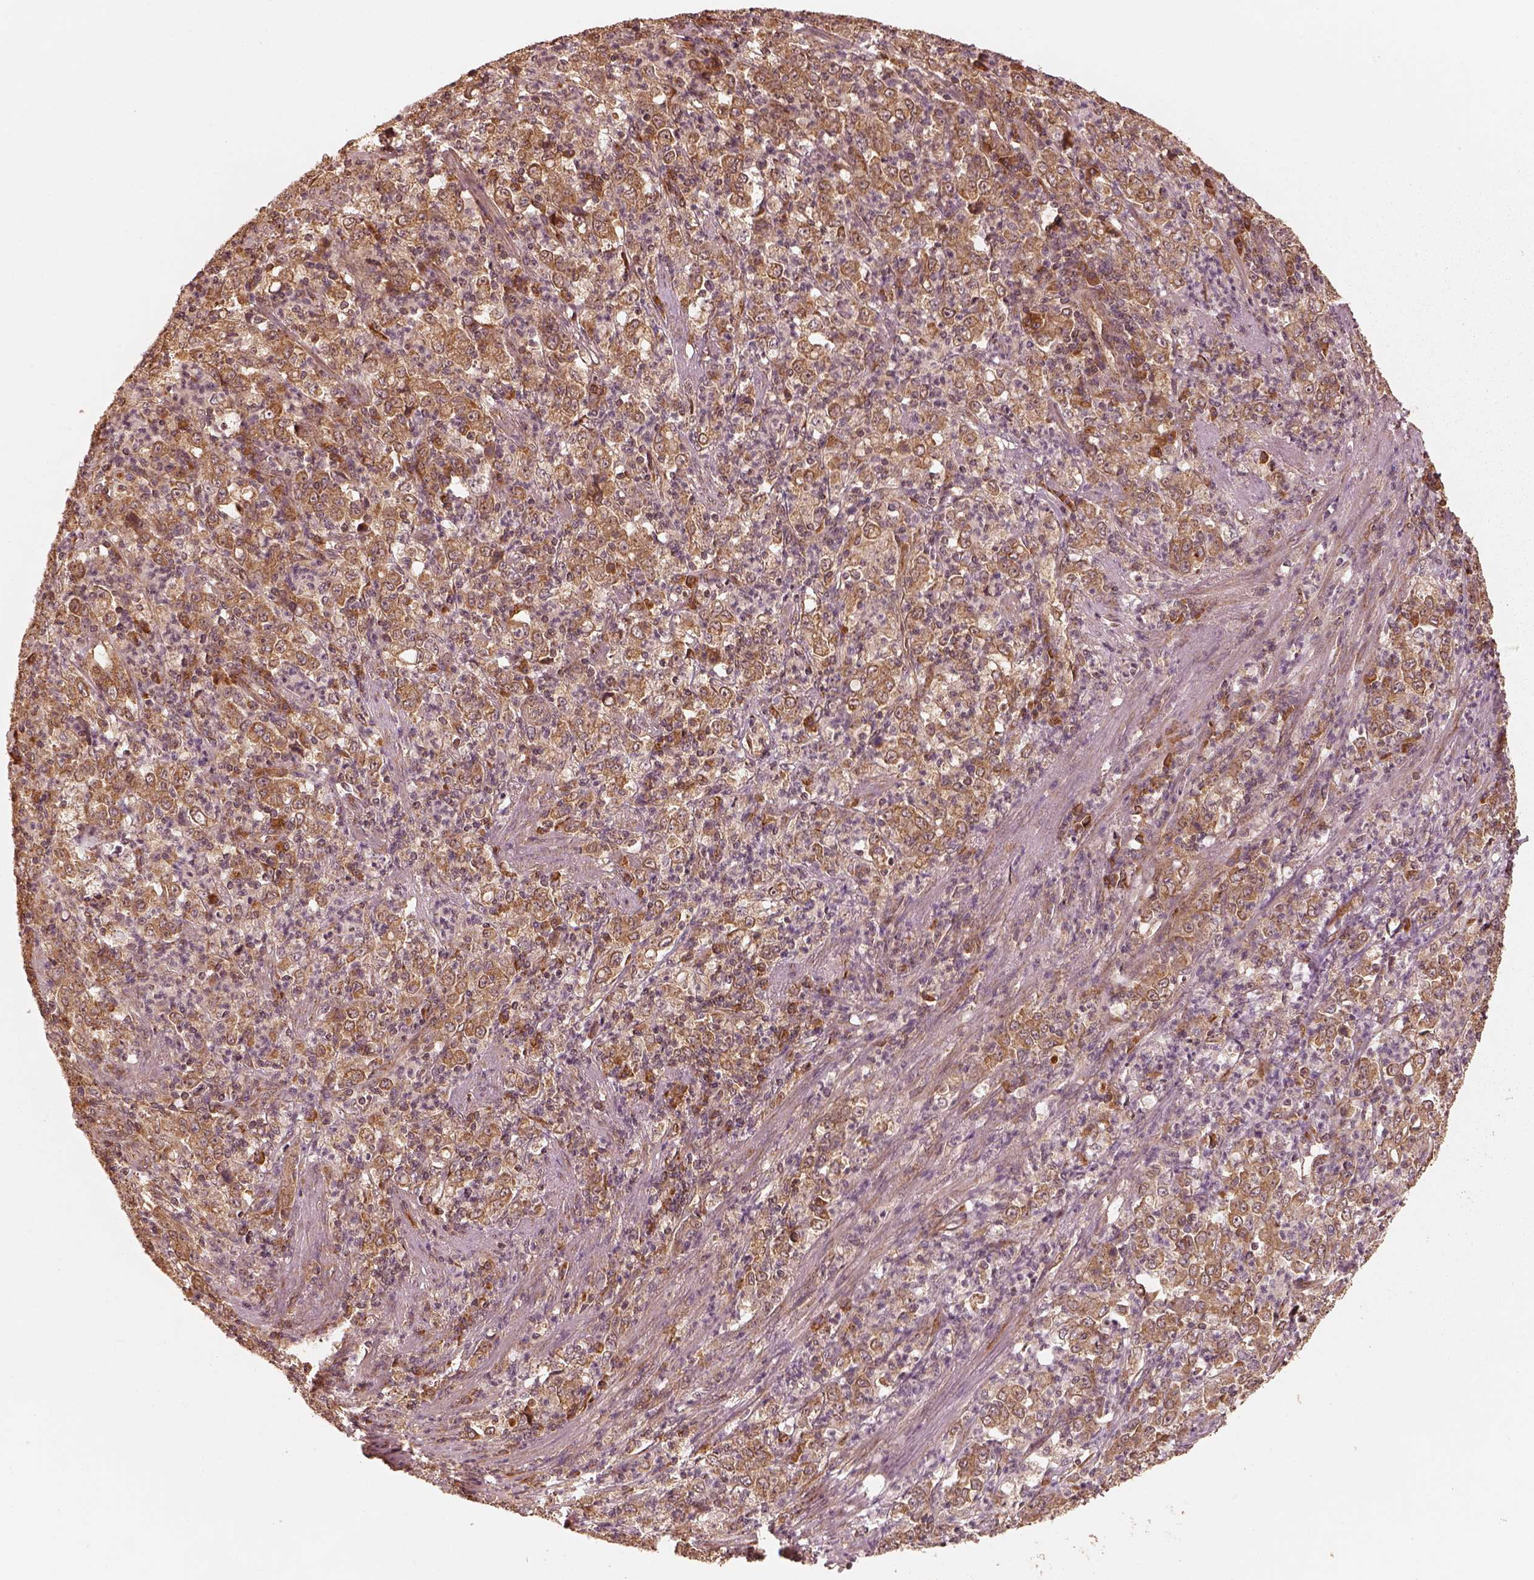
{"staining": {"intensity": "moderate", "quantity": ">75%", "location": "cytoplasmic/membranous"}, "tissue": "stomach cancer", "cell_type": "Tumor cells", "image_type": "cancer", "snomed": [{"axis": "morphology", "description": "Adenocarcinoma, NOS"}, {"axis": "topography", "description": "Stomach, lower"}], "caption": "The immunohistochemical stain shows moderate cytoplasmic/membranous expression in tumor cells of stomach cancer (adenocarcinoma) tissue. The protein of interest is shown in brown color, while the nuclei are stained blue.", "gene": "DNAJC25", "patient": {"sex": "female", "age": 71}}